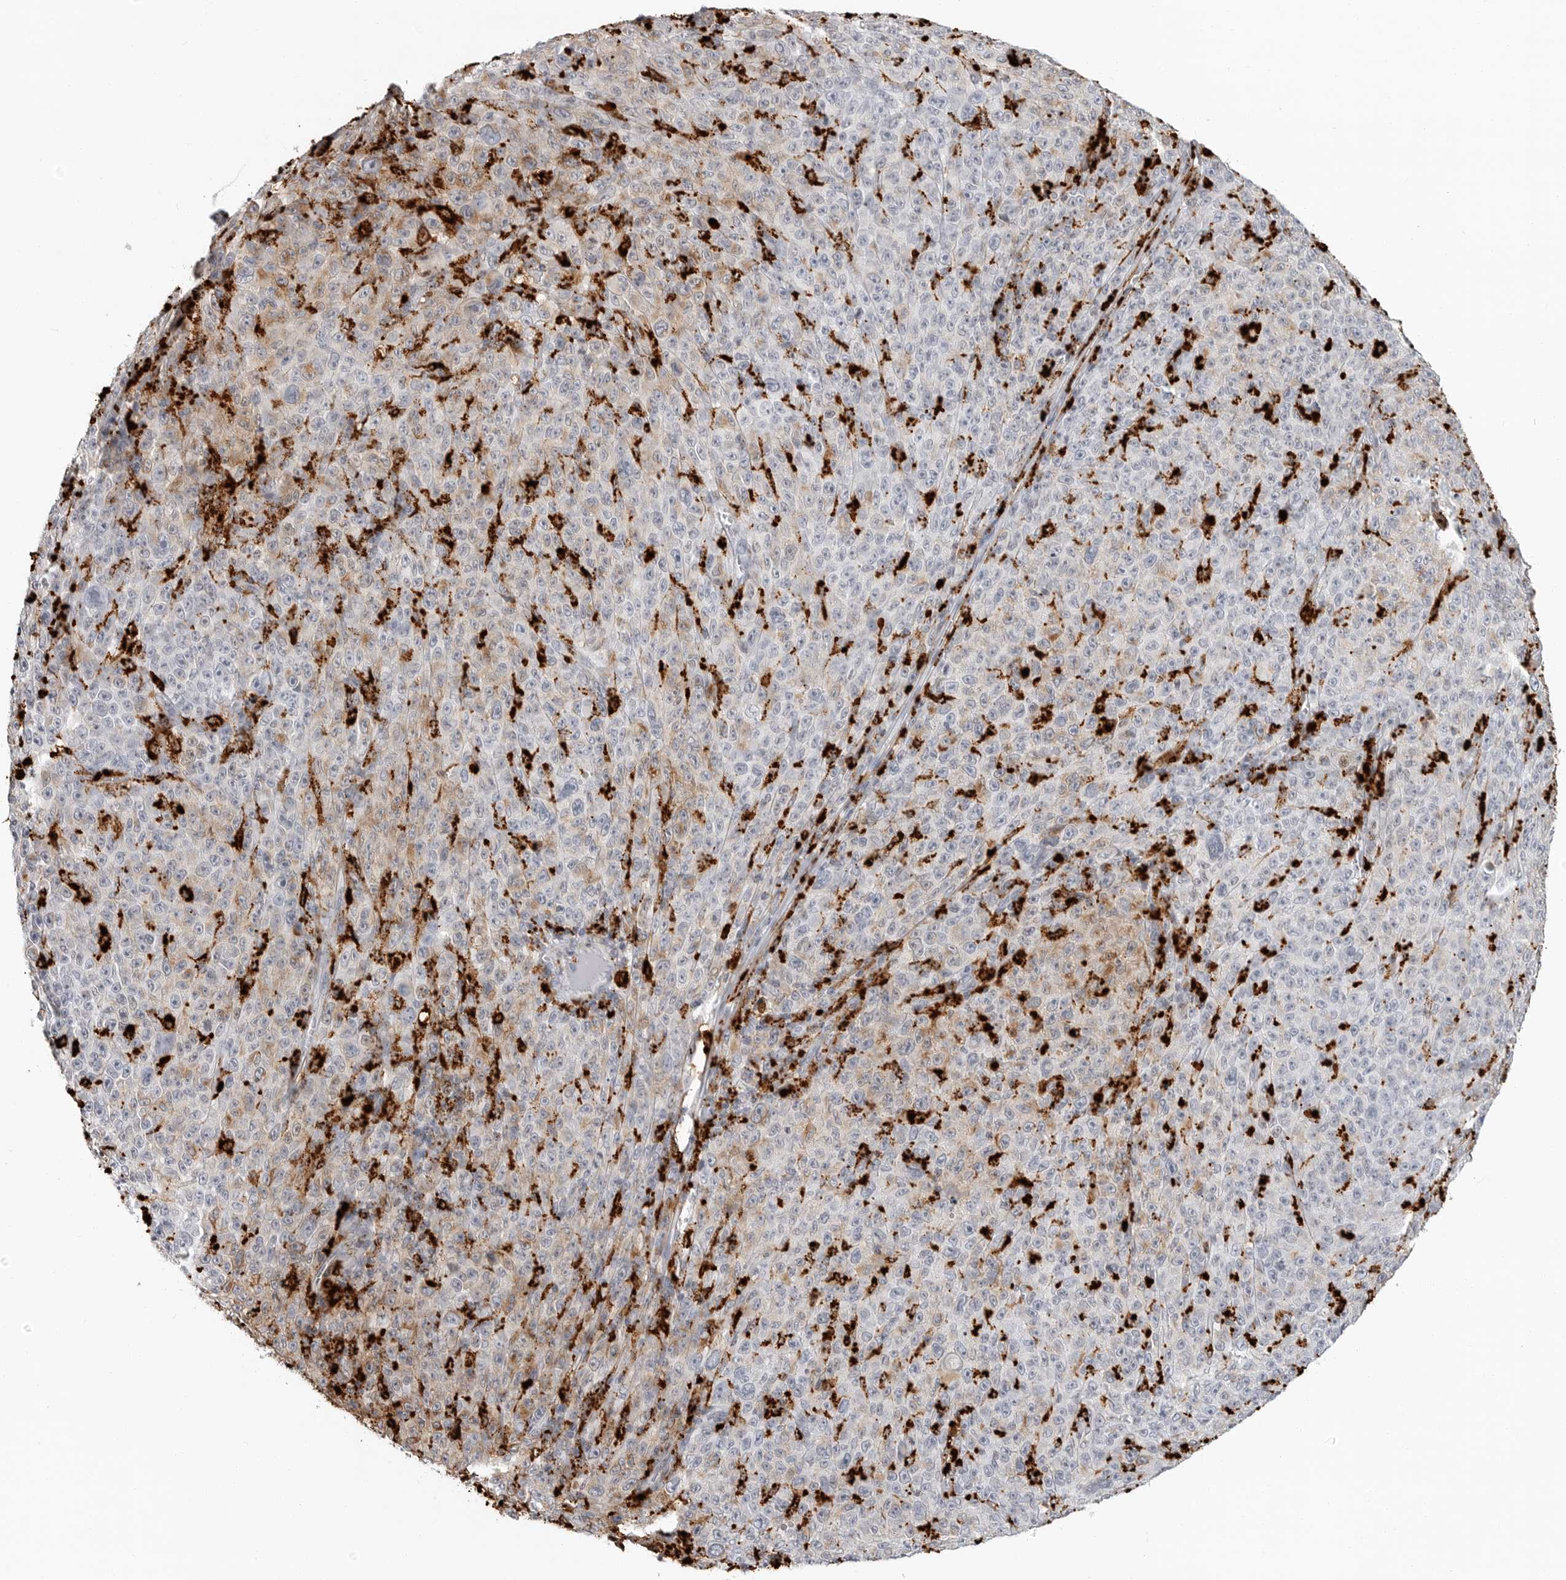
{"staining": {"intensity": "weak", "quantity": "<25%", "location": "cytoplasmic/membranous"}, "tissue": "melanoma", "cell_type": "Tumor cells", "image_type": "cancer", "snomed": [{"axis": "morphology", "description": "Malignant melanoma, NOS"}, {"axis": "topography", "description": "Skin"}], "caption": "Melanoma was stained to show a protein in brown. There is no significant positivity in tumor cells.", "gene": "IFI30", "patient": {"sex": "female", "age": 82}}